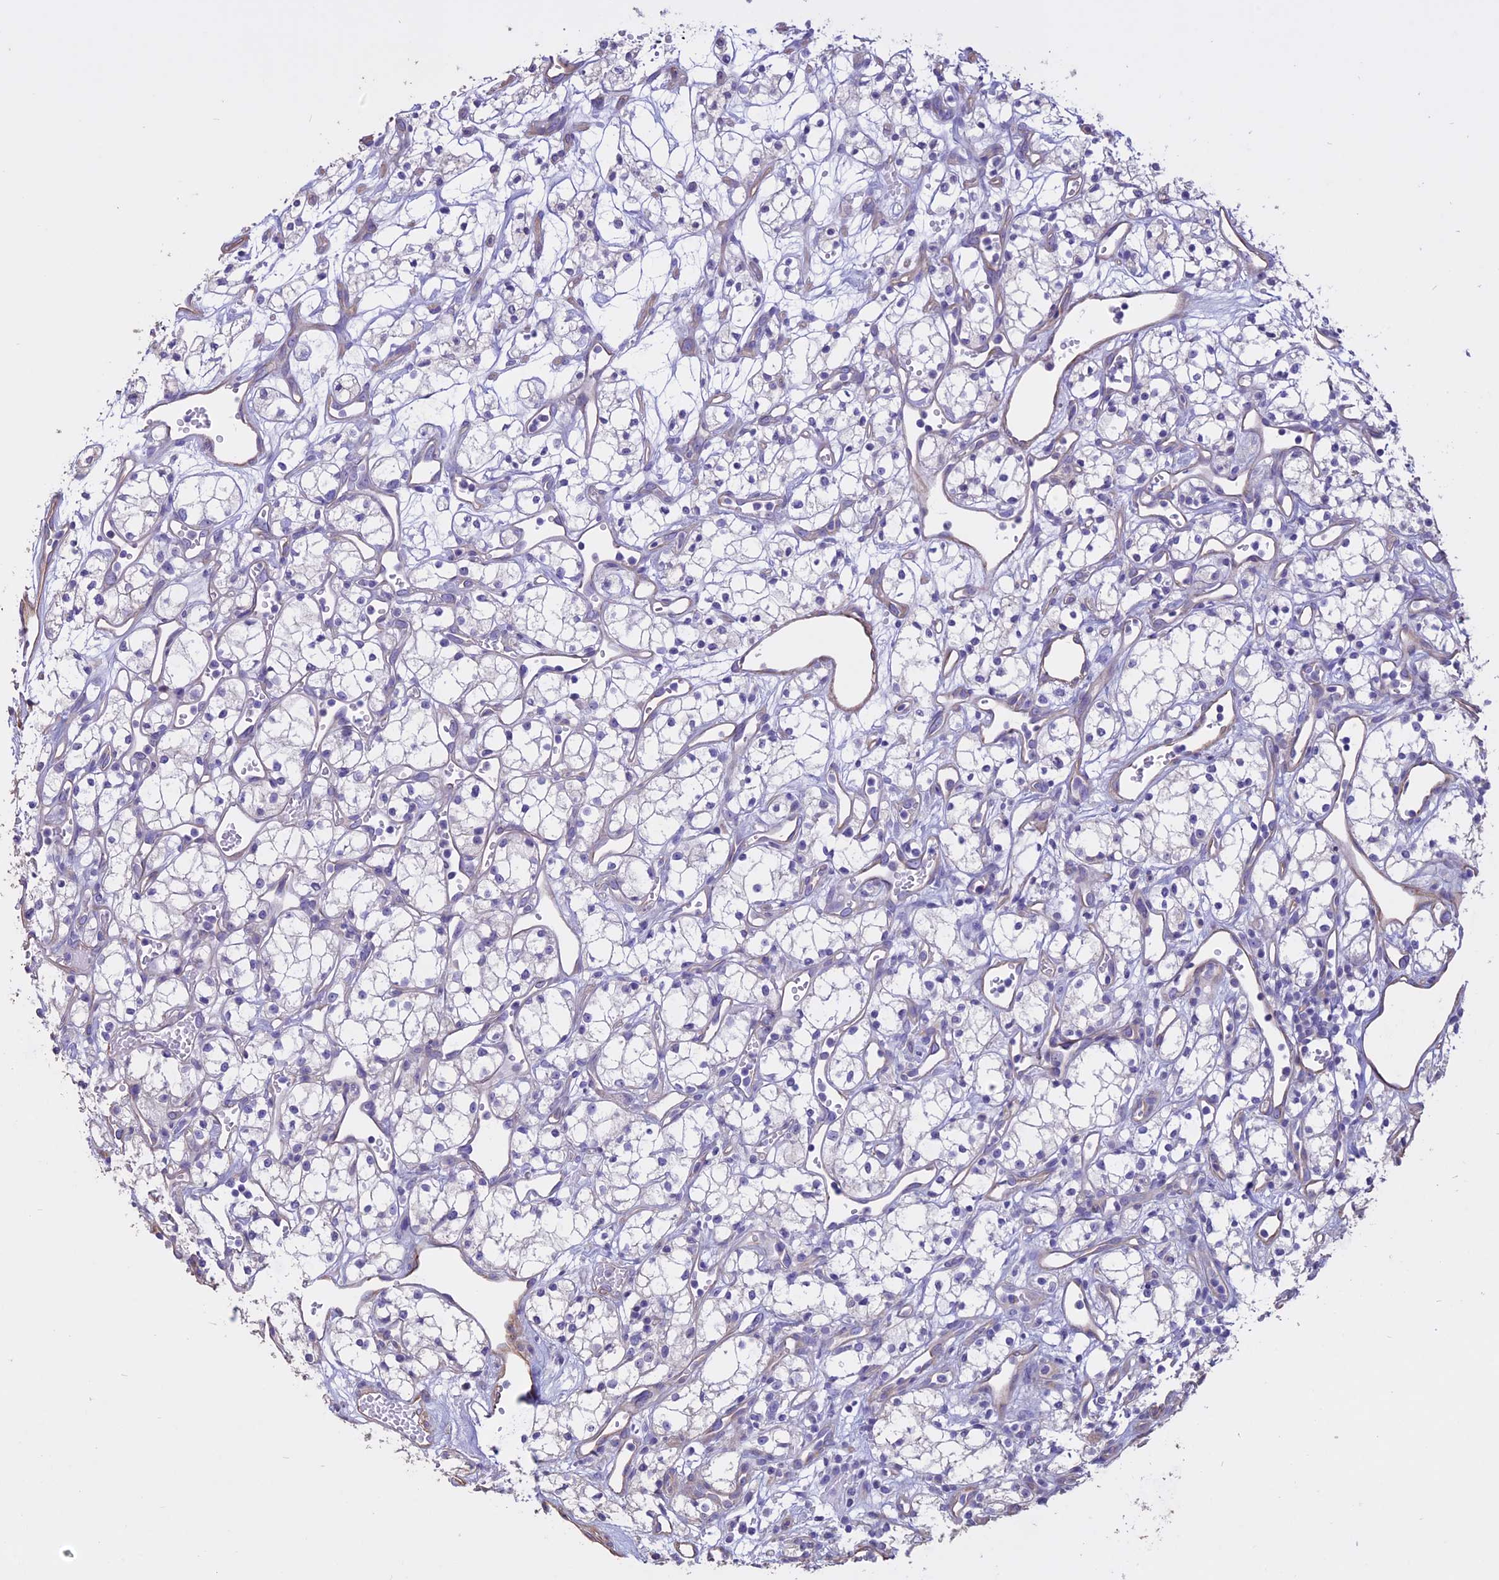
{"staining": {"intensity": "negative", "quantity": "none", "location": "none"}, "tissue": "renal cancer", "cell_type": "Tumor cells", "image_type": "cancer", "snomed": [{"axis": "morphology", "description": "Adenocarcinoma, NOS"}, {"axis": "topography", "description": "Kidney"}], "caption": "This is an immunohistochemistry photomicrograph of human renal adenocarcinoma. There is no expression in tumor cells.", "gene": "CCDC148", "patient": {"sex": "male", "age": 59}}